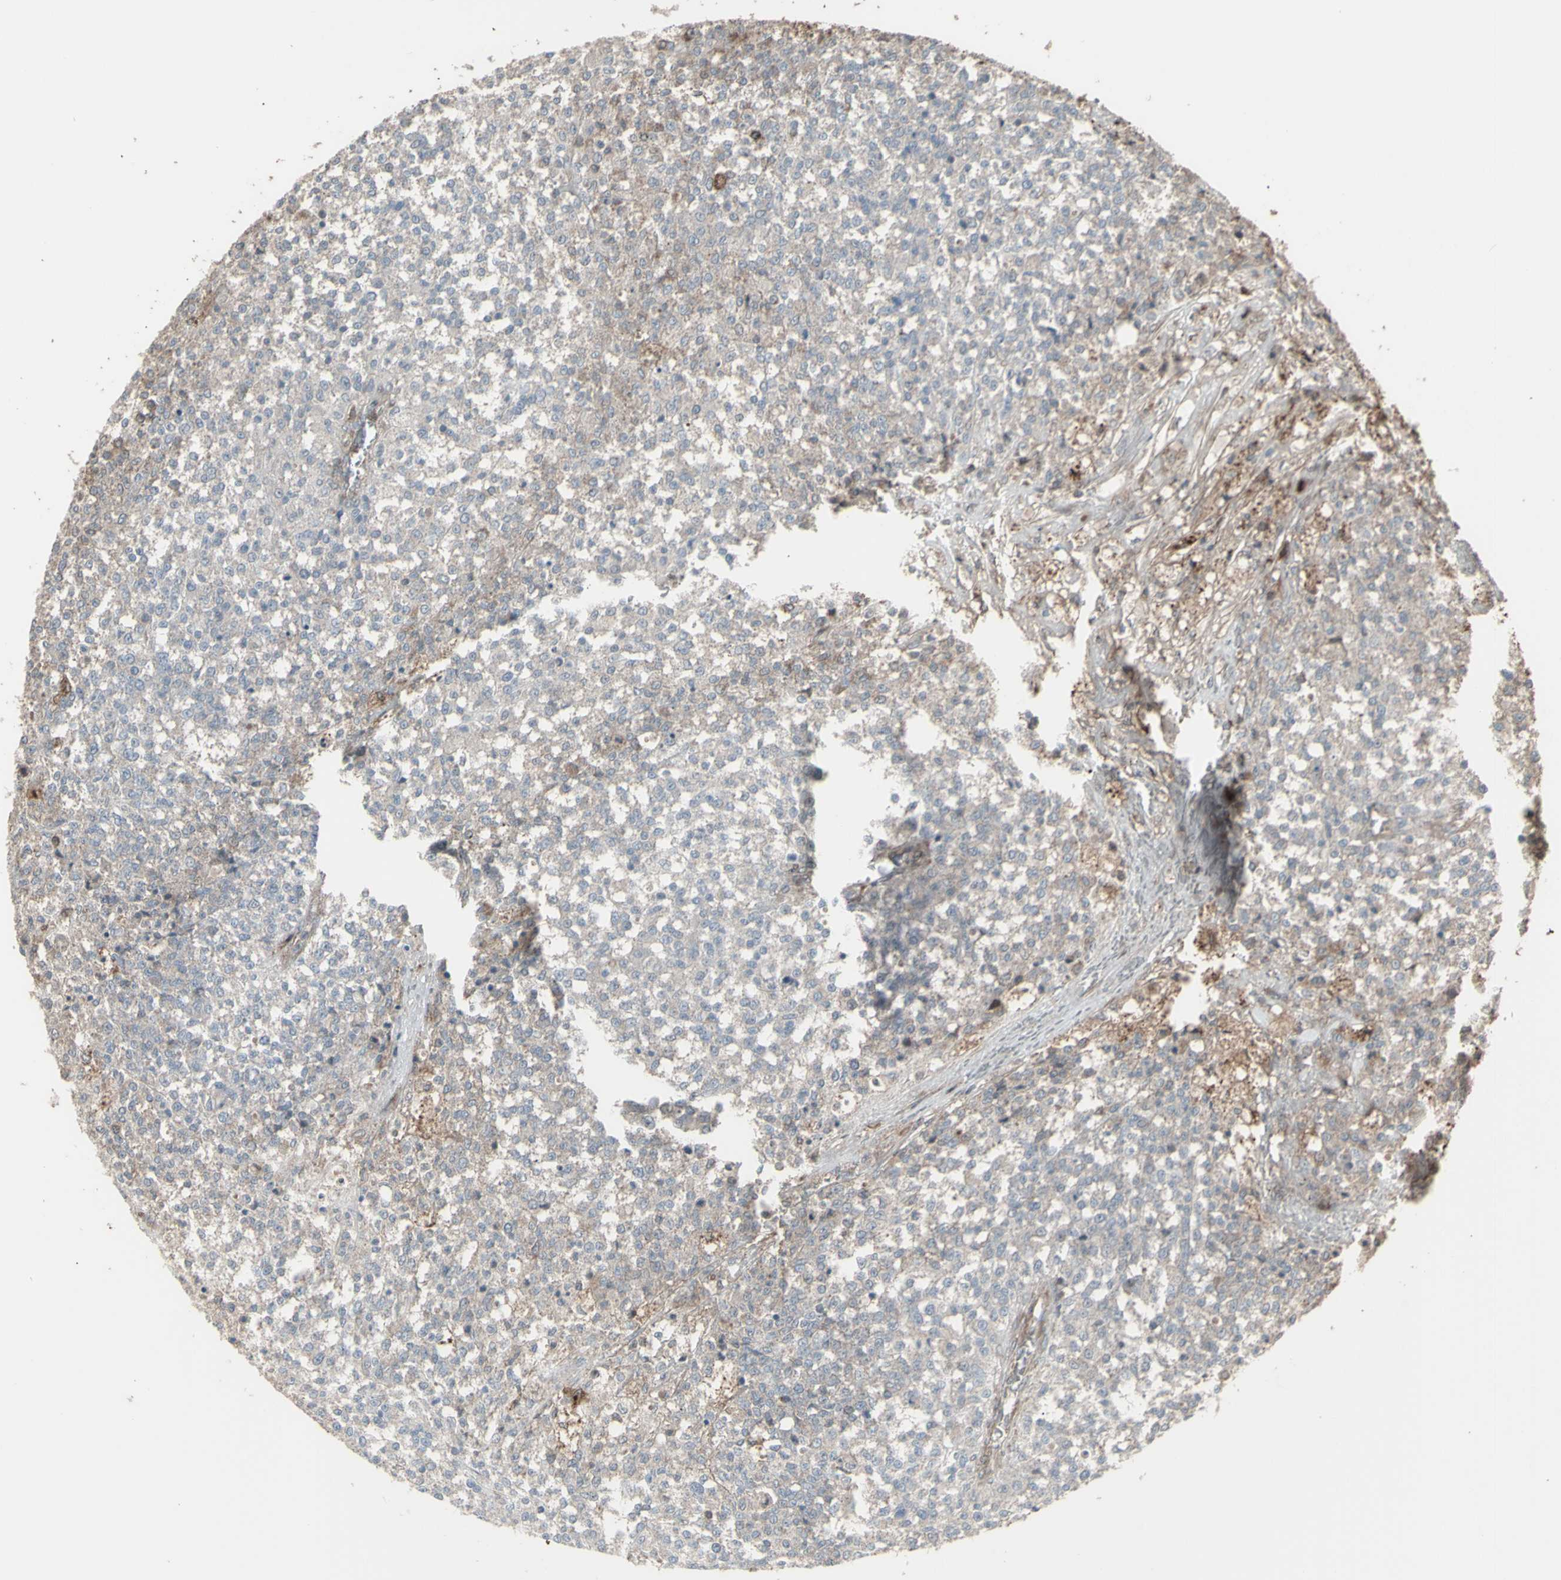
{"staining": {"intensity": "weak", "quantity": ">75%", "location": "cytoplasmic/membranous"}, "tissue": "testis cancer", "cell_type": "Tumor cells", "image_type": "cancer", "snomed": [{"axis": "morphology", "description": "Seminoma, NOS"}, {"axis": "topography", "description": "Testis"}], "caption": "Human testis cancer stained with a brown dye reveals weak cytoplasmic/membranous positive expression in about >75% of tumor cells.", "gene": "RNASEL", "patient": {"sex": "male", "age": 59}}